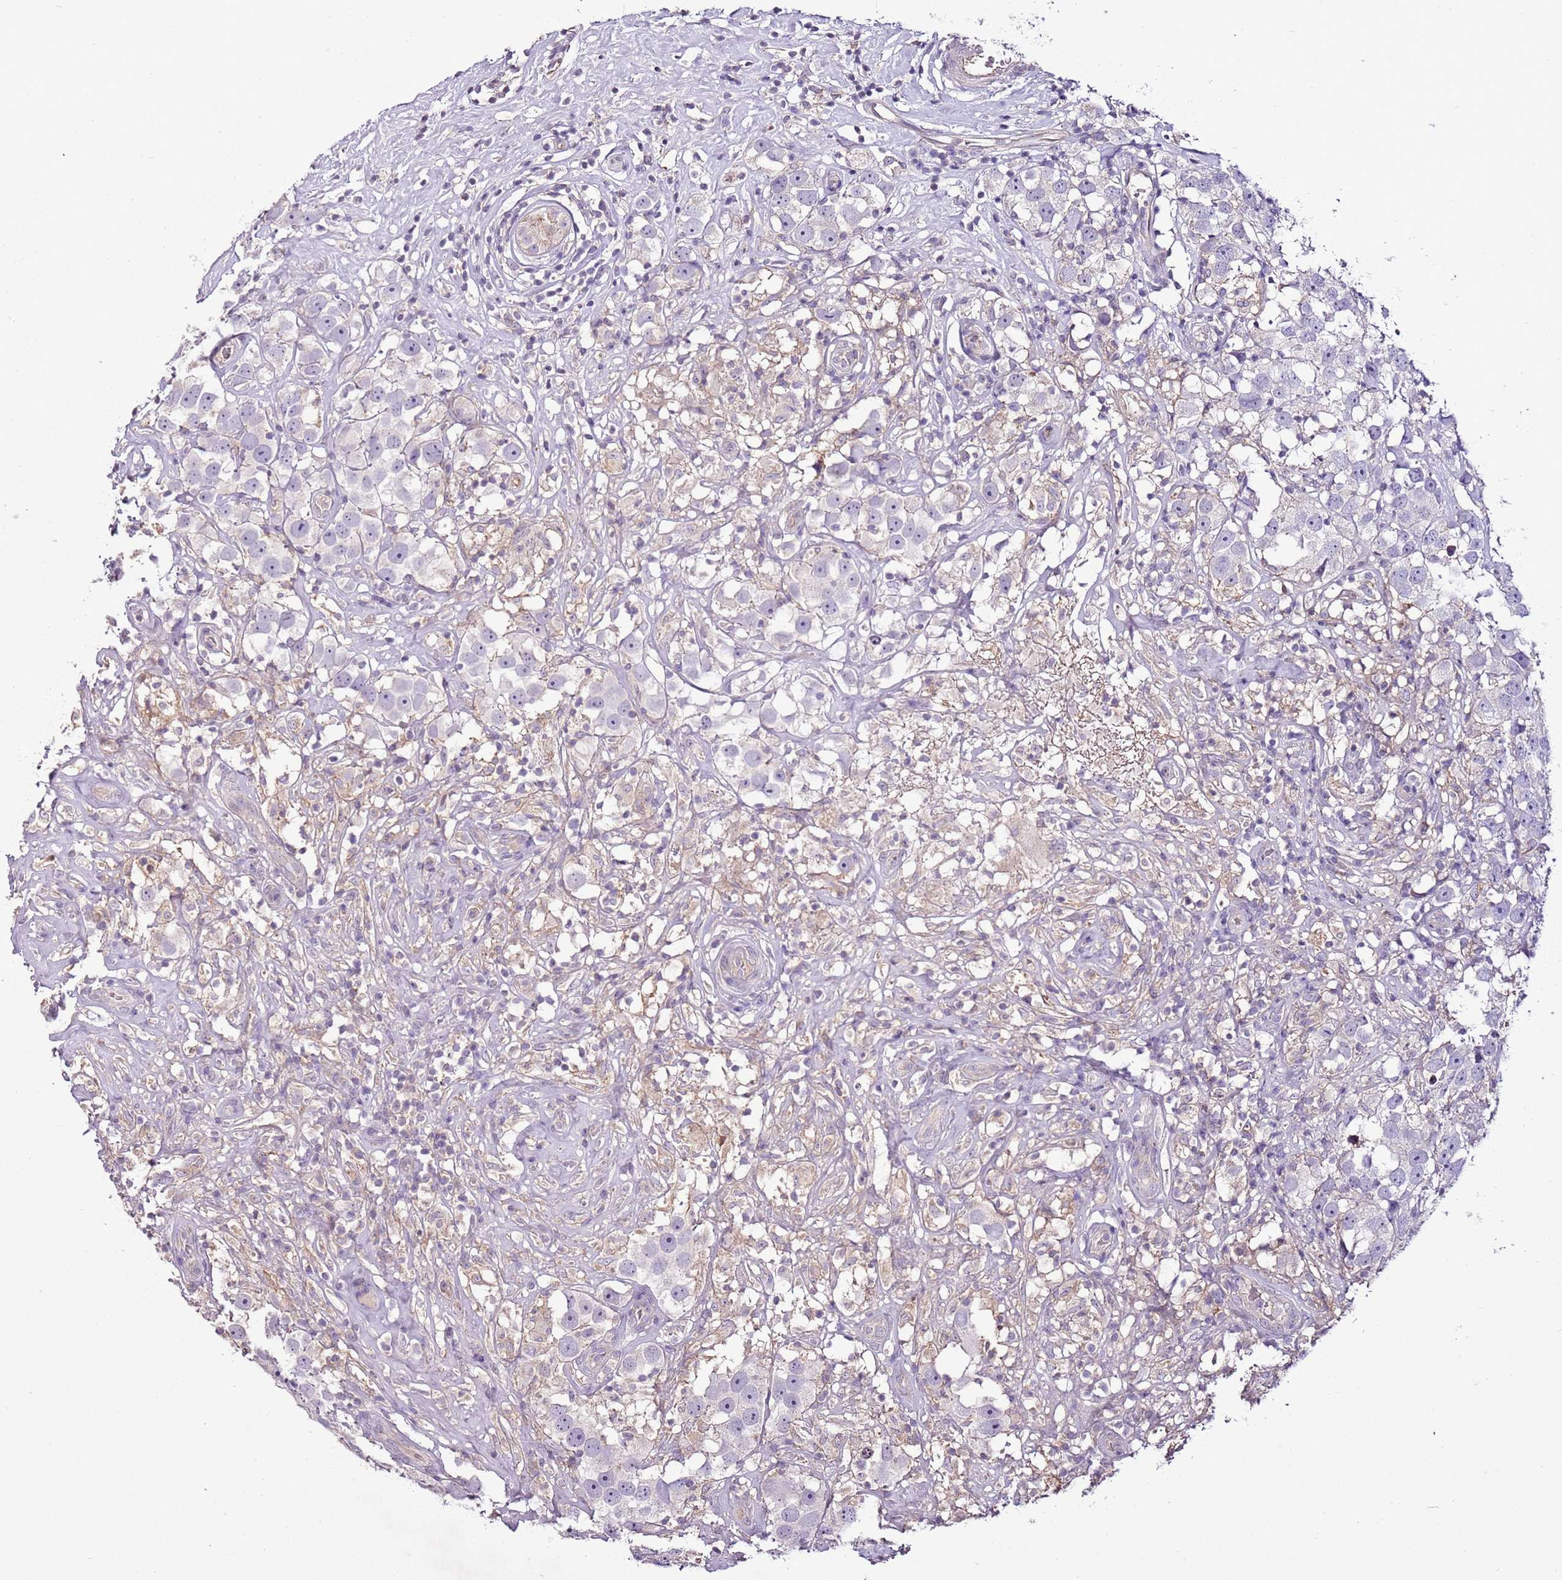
{"staining": {"intensity": "negative", "quantity": "none", "location": "none"}, "tissue": "testis cancer", "cell_type": "Tumor cells", "image_type": "cancer", "snomed": [{"axis": "morphology", "description": "Seminoma, NOS"}, {"axis": "topography", "description": "Testis"}], "caption": "DAB immunohistochemical staining of testis seminoma reveals no significant staining in tumor cells. Nuclei are stained in blue.", "gene": "CMKLR1", "patient": {"sex": "male", "age": 49}}